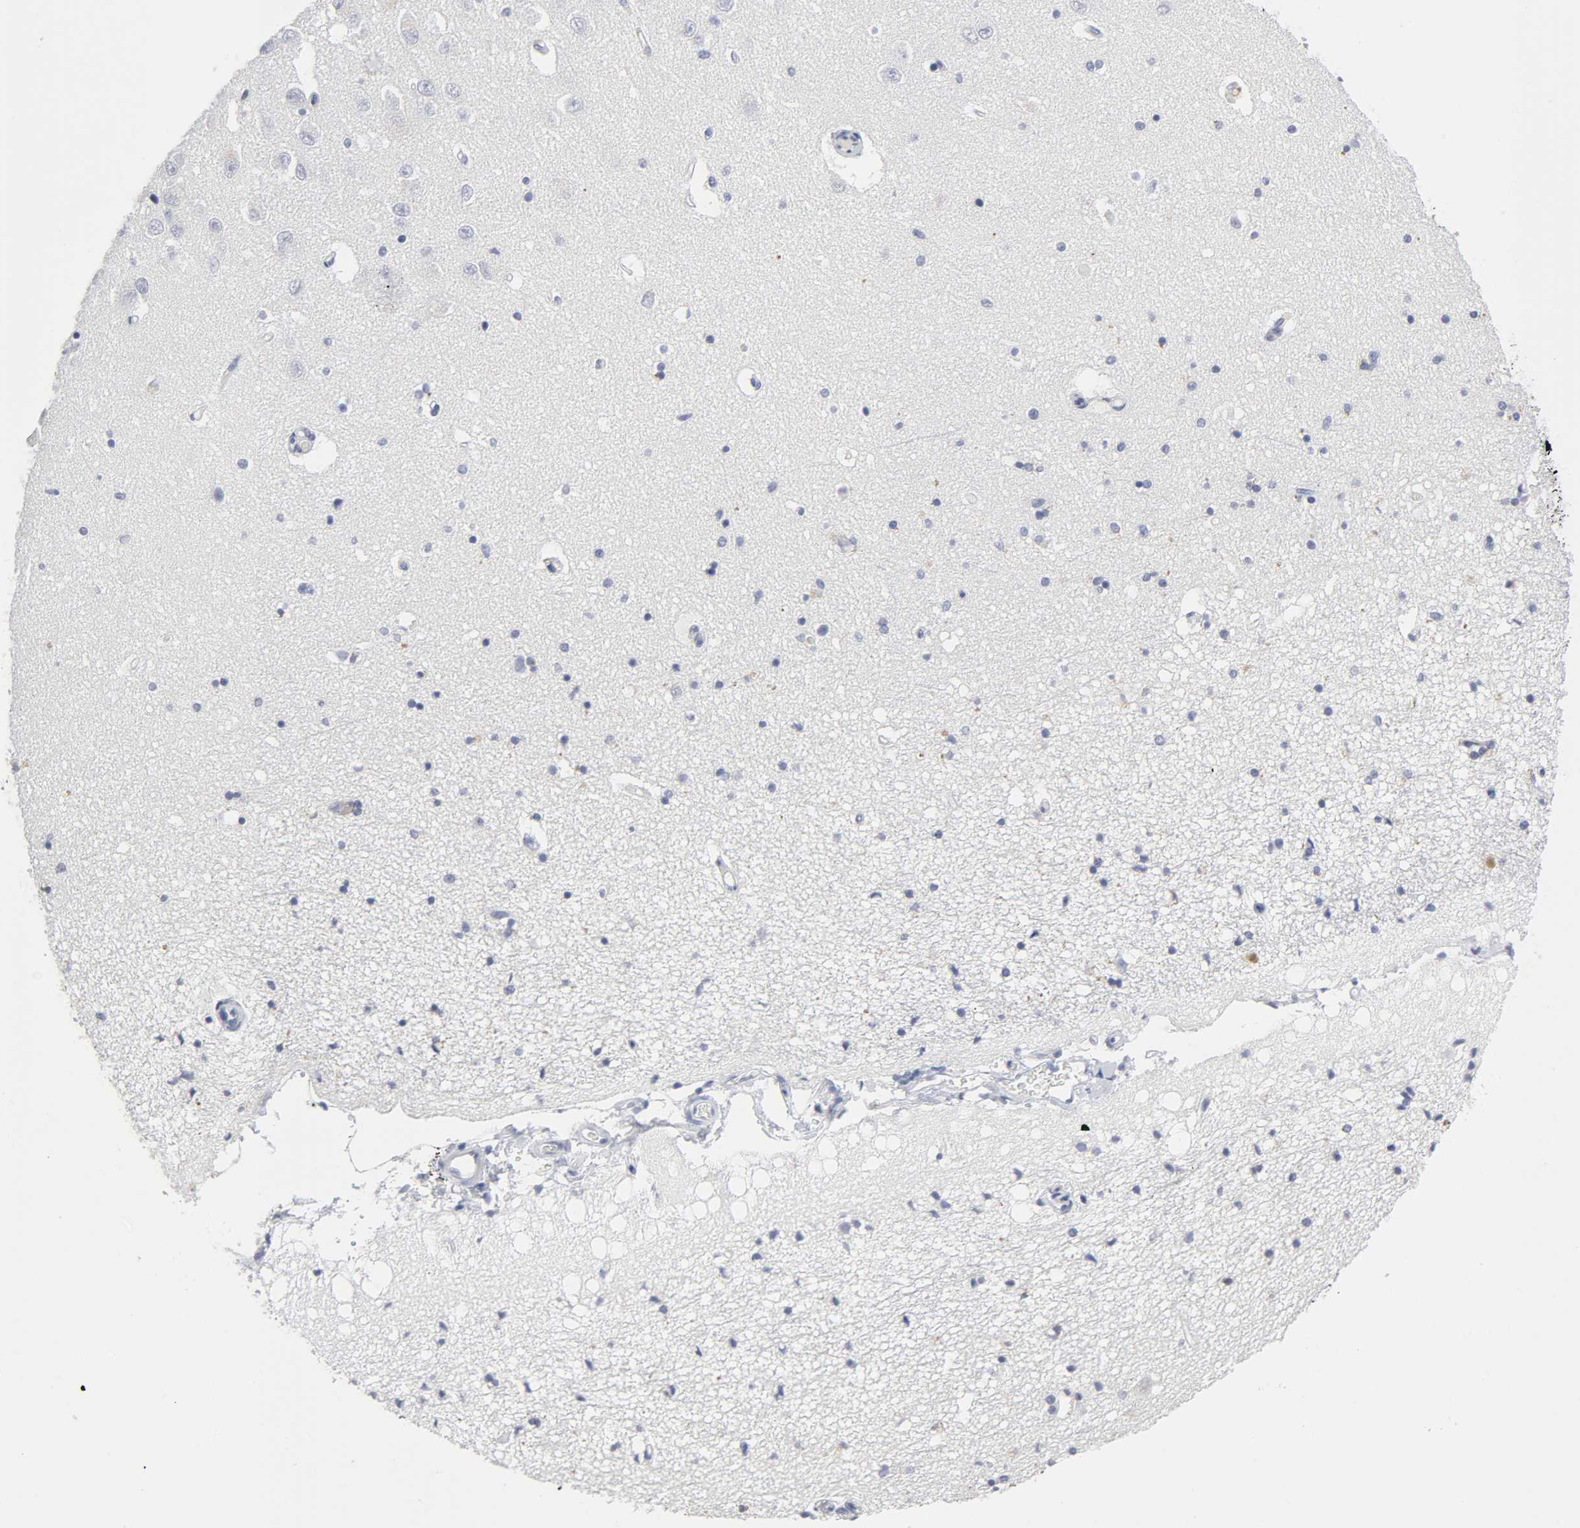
{"staining": {"intensity": "negative", "quantity": "none", "location": "none"}, "tissue": "hippocampus", "cell_type": "Glial cells", "image_type": "normal", "snomed": [{"axis": "morphology", "description": "Normal tissue, NOS"}, {"axis": "topography", "description": "Hippocampus"}], "caption": "Immunohistochemistry image of normal human hippocampus stained for a protein (brown), which shows no staining in glial cells.", "gene": "SLCO1B3", "patient": {"sex": "female", "age": 54}}